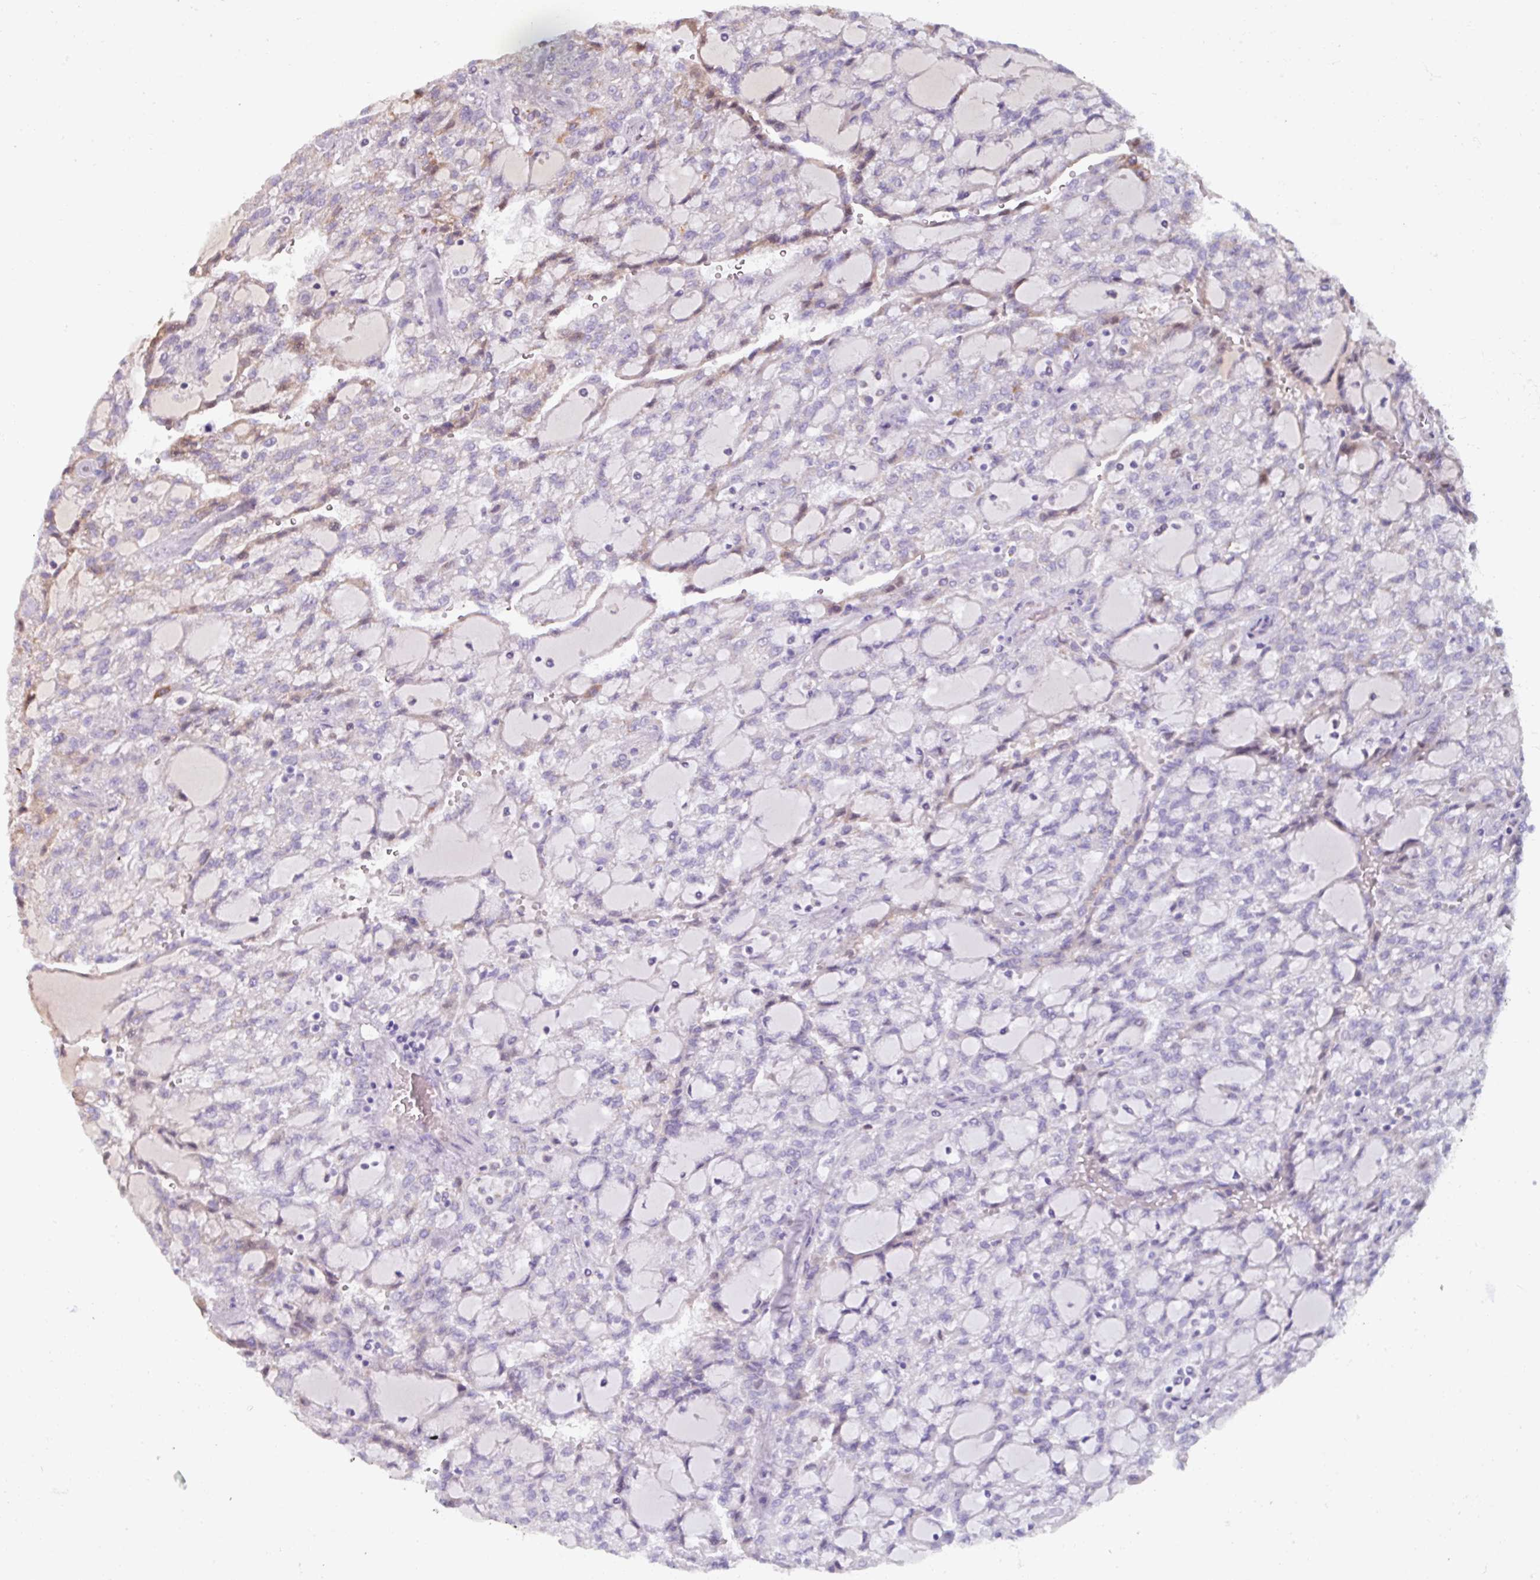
{"staining": {"intensity": "negative", "quantity": "none", "location": "none"}, "tissue": "renal cancer", "cell_type": "Tumor cells", "image_type": "cancer", "snomed": [{"axis": "morphology", "description": "Adenocarcinoma, NOS"}, {"axis": "topography", "description": "Kidney"}], "caption": "Tumor cells show no significant expression in renal cancer.", "gene": "SPESP1", "patient": {"sex": "male", "age": 63}}